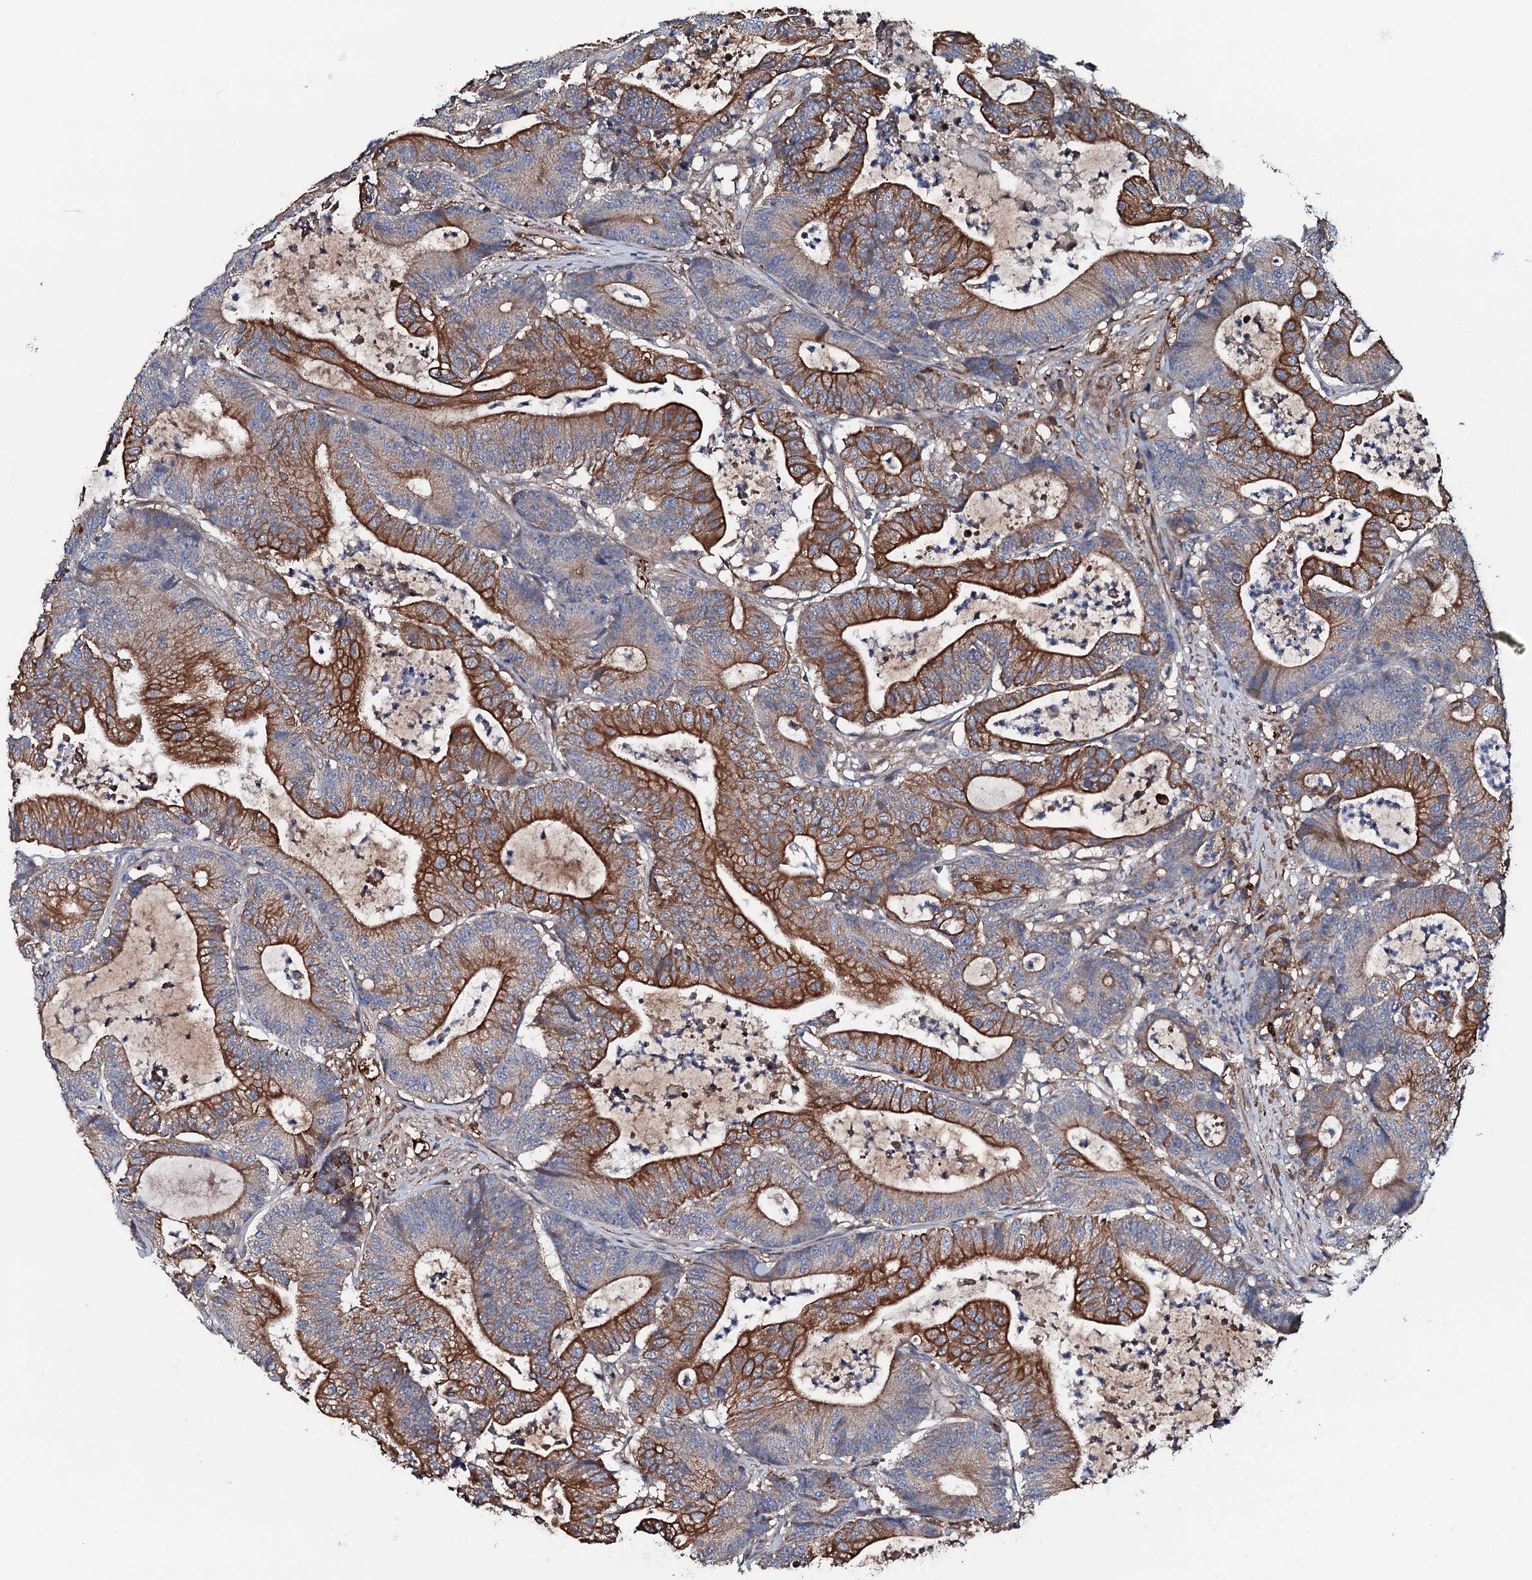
{"staining": {"intensity": "strong", "quantity": "25%-75%", "location": "cytoplasmic/membranous"}, "tissue": "colorectal cancer", "cell_type": "Tumor cells", "image_type": "cancer", "snomed": [{"axis": "morphology", "description": "Adenocarcinoma, NOS"}, {"axis": "topography", "description": "Colon"}], "caption": "Immunohistochemical staining of human colorectal cancer (adenocarcinoma) exhibits high levels of strong cytoplasmic/membranous protein positivity in about 25%-75% of tumor cells.", "gene": "NEK1", "patient": {"sex": "female", "age": 84}}